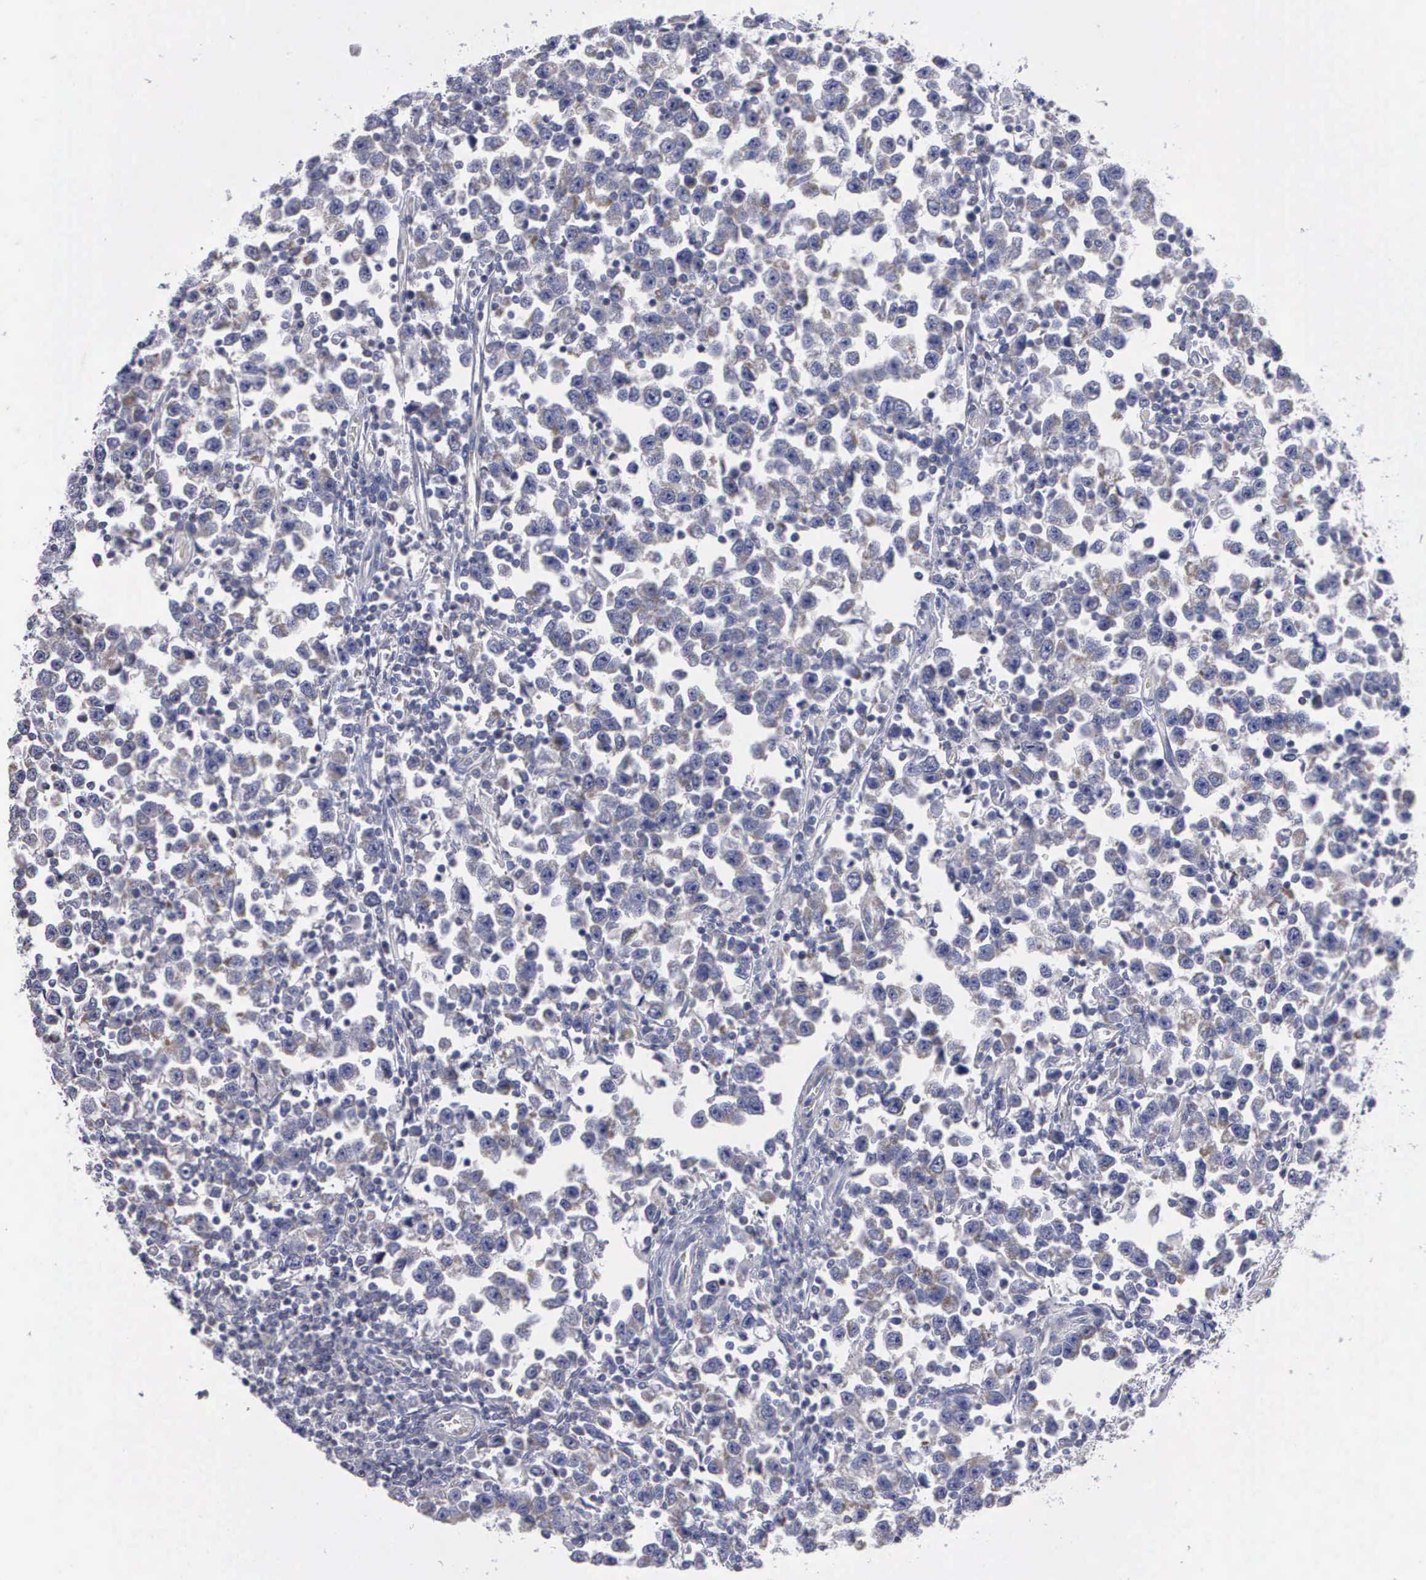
{"staining": {"intensity": "negative", "quantity": "none", "location": "none"}, "tissue": "testis cancer", "cell_type": "Tumor cells", "image_type": "cancer", "snomed": [{"axis": "morphology", "description": "Seminoma, NOS"}, {"axis": "topography", "description": "Testis"}], "caption": "This is an IHC photomicrograph of seminoma (testis). There is no positivity in tumor cells.", "gene": "APOOL", "patient": {"sex": "male", "age": 43}}